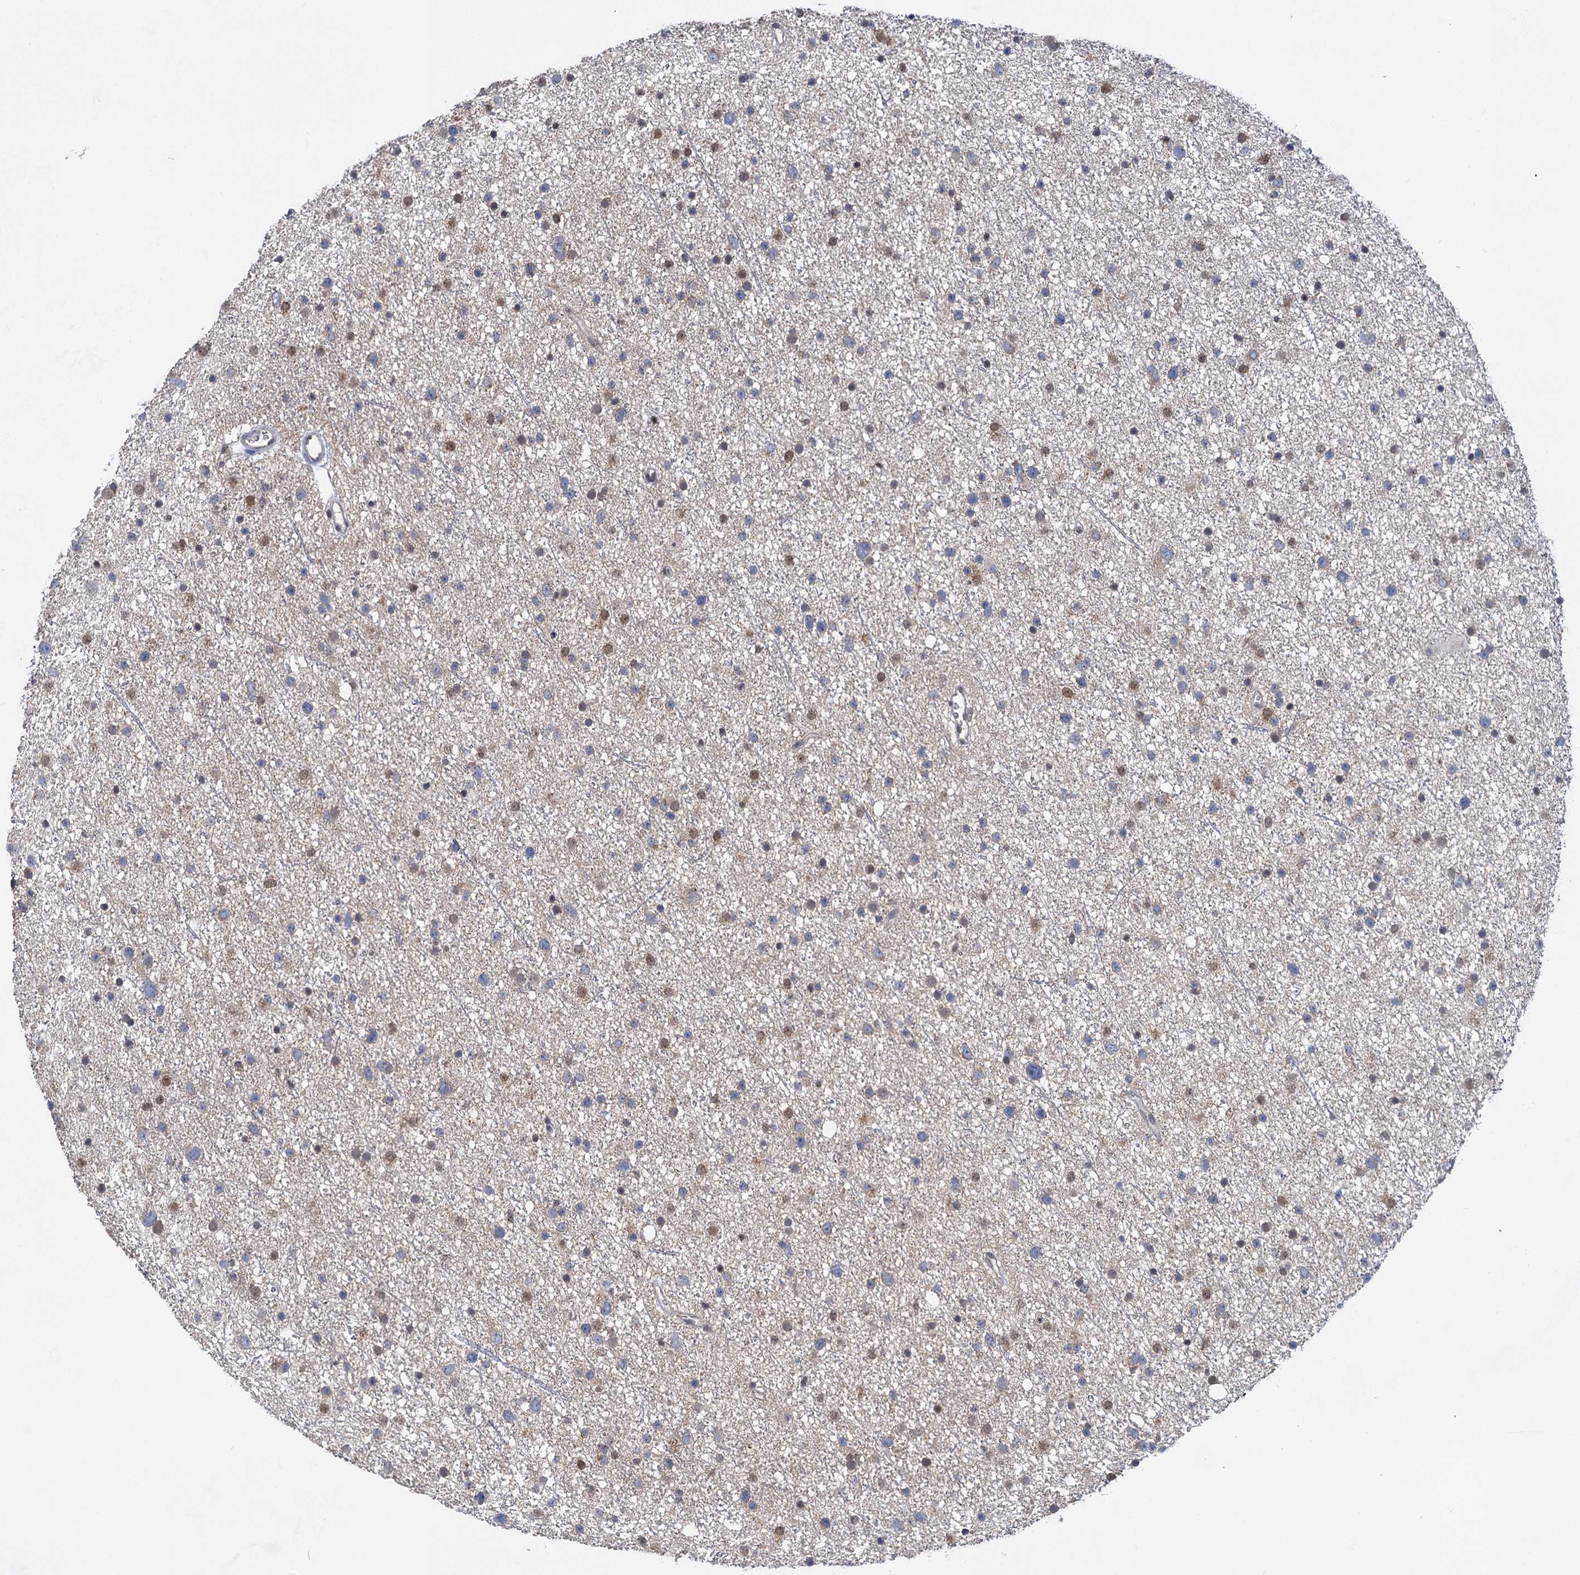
{"staining": {"intensity": "moderate", "quantity": "25%-75%", "location": "nuclear"}, "tissue": "glioma", "cell_type": "Tumor cells", "image_type": "cancer", "snomed": [{"axis": "morphology", "description": "Glioma, malignant, Low grade"}, {"axis": "topography", "description": "Cerebral cortex"}], "caption": "Approximately 25%-75% of tumor cells in low-grade glioma (malignant) demonstrate moderate nuclear protein positivity as visualized by brown immunohistochemical staining.", "gene": "TTC17", "patient": {"sex": "female", "age": 39}}